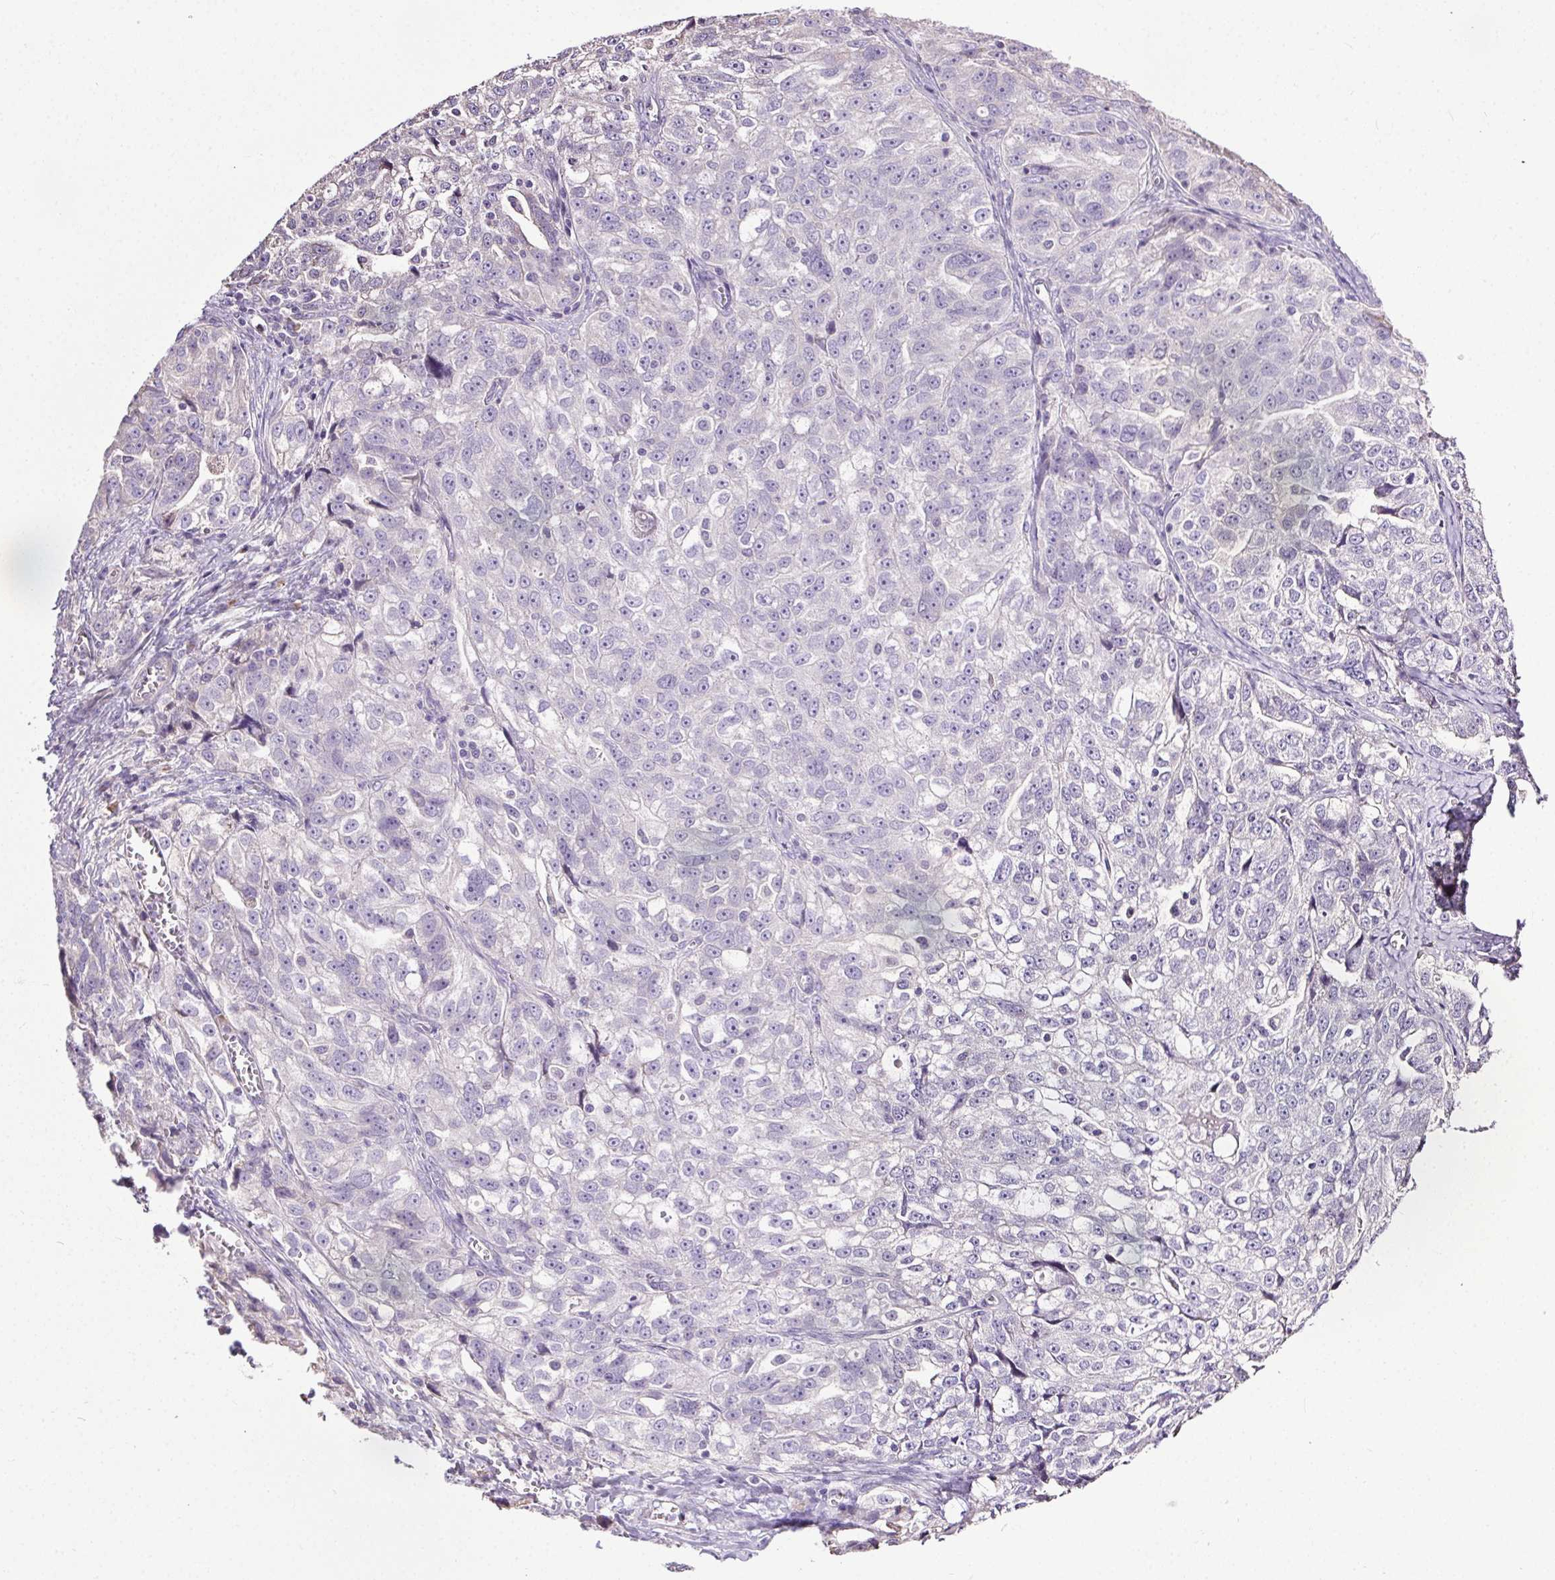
{"staining": {"intensity": "negative", "quantity": "none", "location": "none"}, "tissue": "ovarian cancer", "cell_type": "Tumor cells", "image_type": "cancer", "snomed": [{"axis": "morphology", "description": "Cystadenocarcinoma, serous, NOS"}, {"axis": "topography", "description": "Ovary"}], "caption": "Immunohistochemistry image of neoplastic tissue: human ovarian cancer stained with DAB (3,3'-diaminobenzidine) reveals no significant protein positivity in tumor cells.", "gene": "SNX31", "patient": {"sex": "female", "age": 51}}